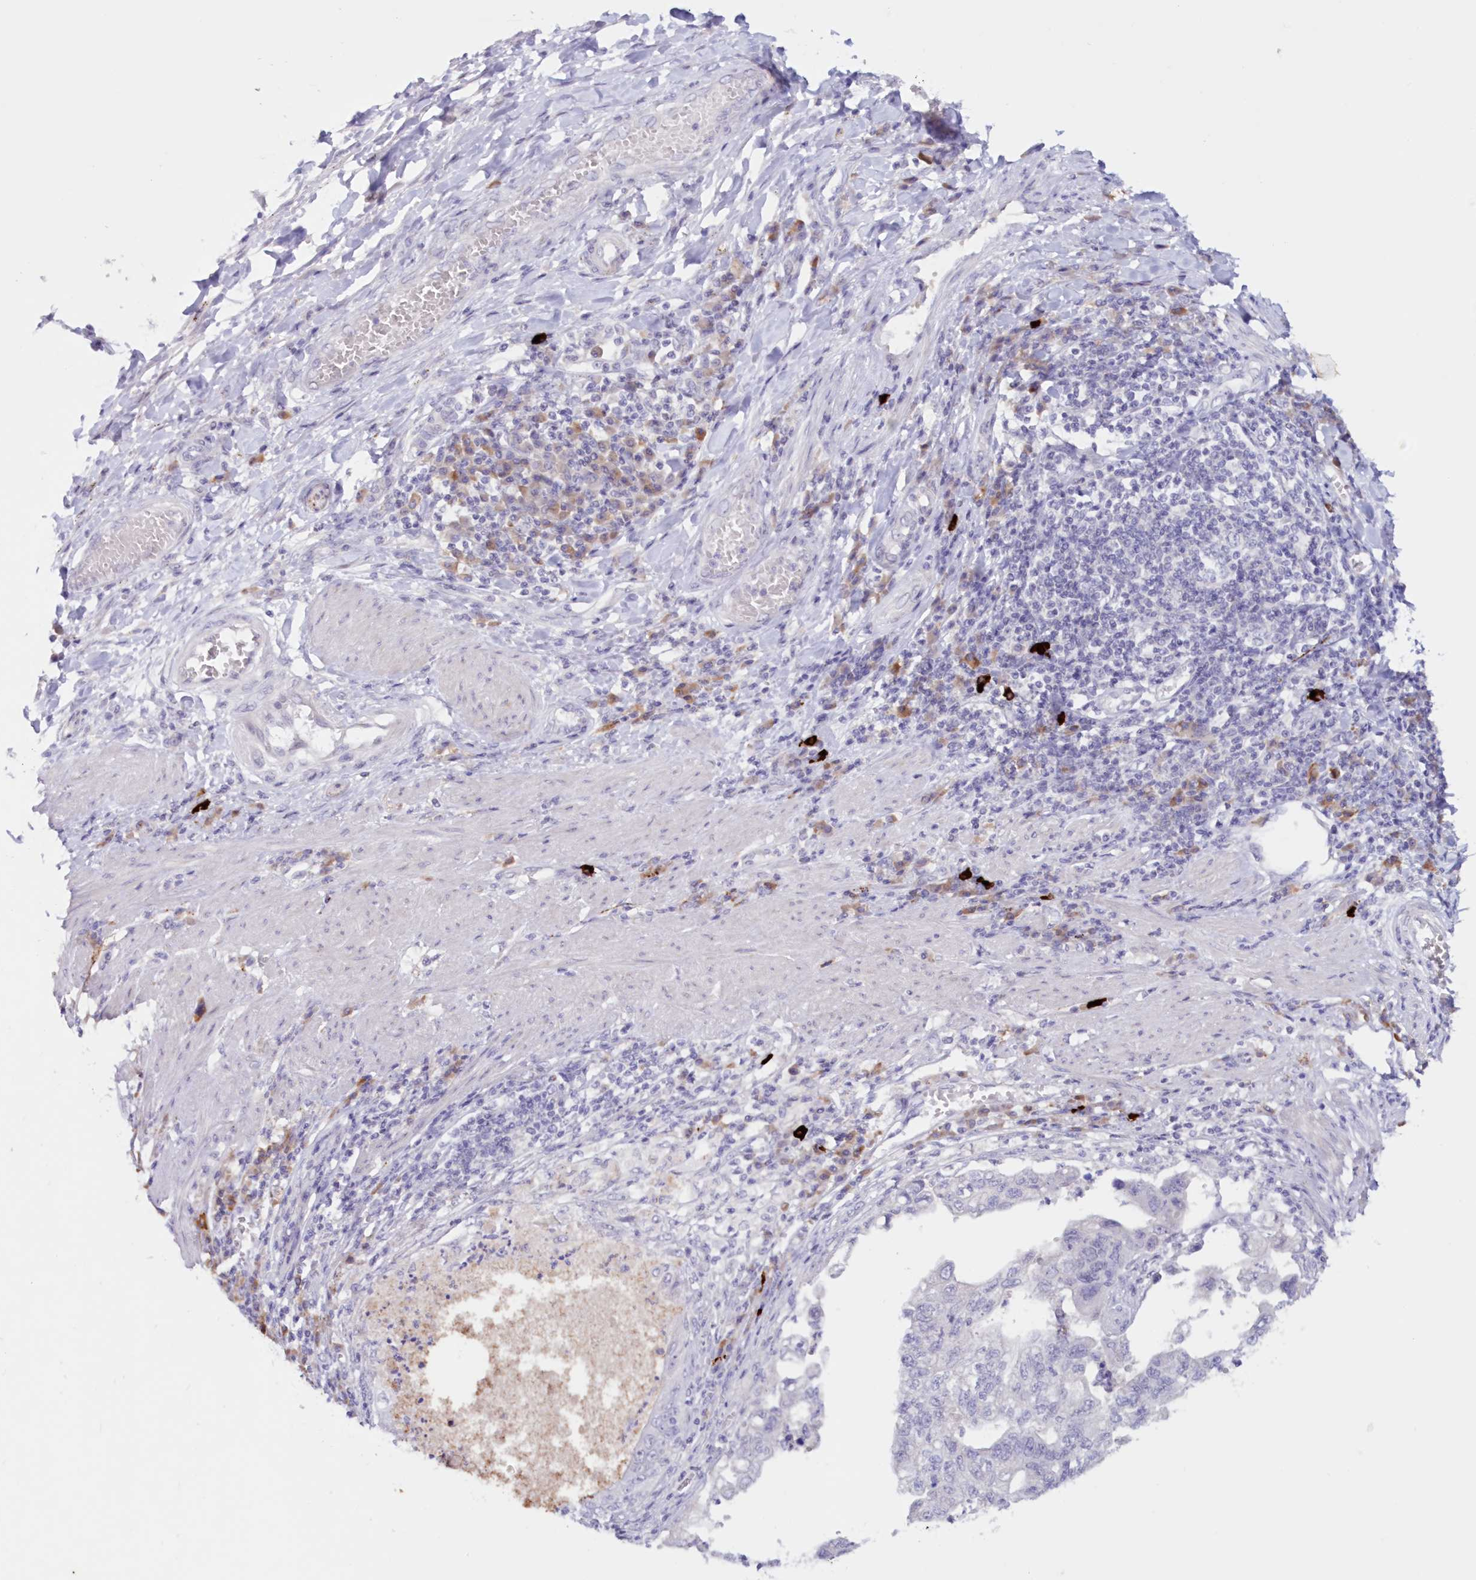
{"staining": {"intensity": "negative", "quantity": "none", "location": "none"}, "tissue": "stomach cancer", "cell_type": "Tumor cells", "image_type": "cancer", "snomed": [{"axis": "morphology", "description": "Adenocarcinoma, NOS"}, {"axis": "topography", "description": "Stomach"}], "caption": "Tumor cells show no significant protein positivity in stomach cancer.", "gene": "SNED1", "patient": {"sex": "male", "age": 59}}